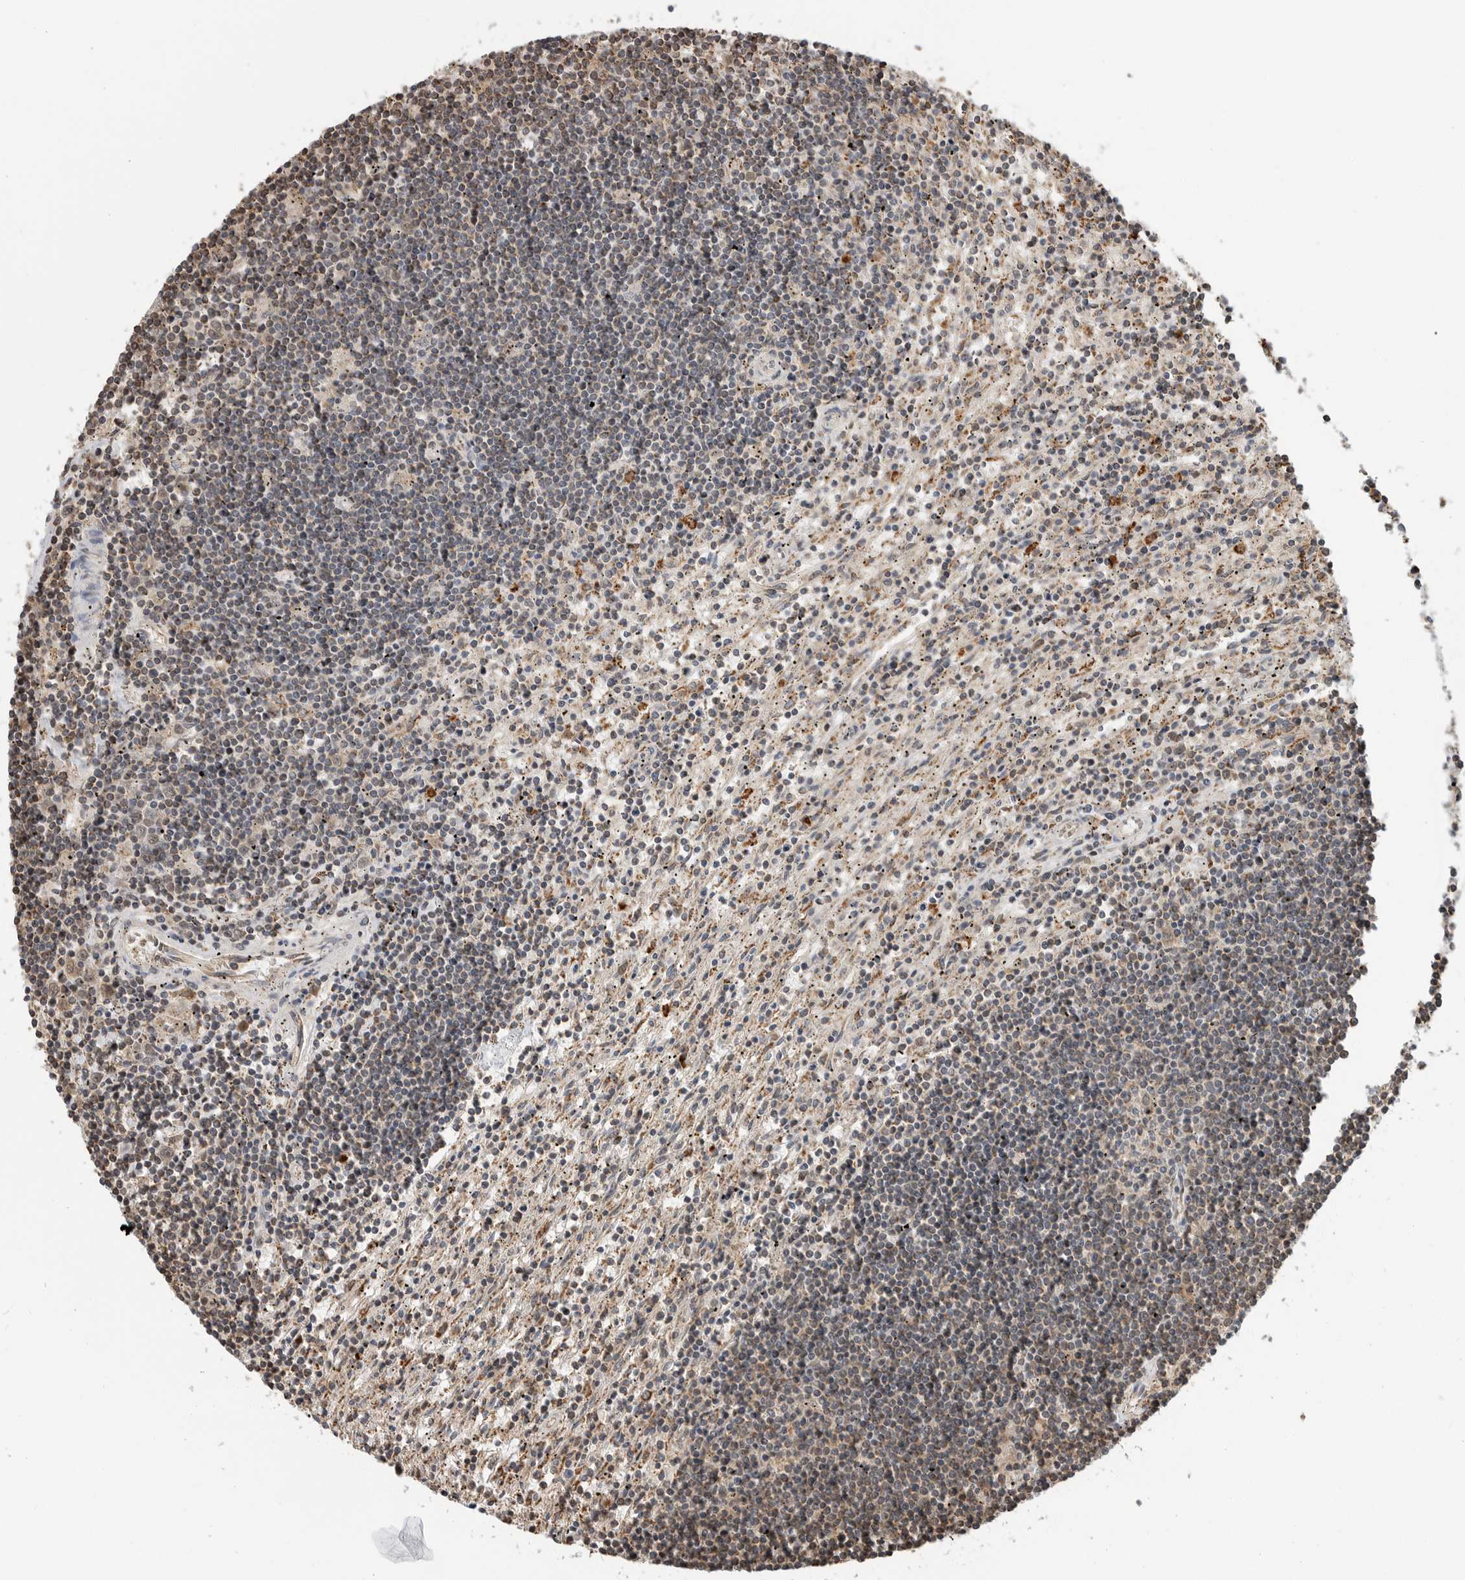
{"staining": {"intensity": "weak", "quantity": "25%-75%", "location": "cytoplasmic/membranous"}, "tissue": "lymphoma", "cell_type": "Tumor cells", "image_type": "cancer", "snomed": [{"axis": "morphology", "description": "Malignant lymphoma, non-Hodgkin's type, Low grade"}, {"axis": "topography", "description": "Spleen"}], "caption": "Weak cytoplasmic/membranous positivity for a protein is seen in approximately 25%-75% of tumor cells of lymphoma using IHC.", "gene": "GCNT2", "patient": {"sex": "male", "age": 76}}